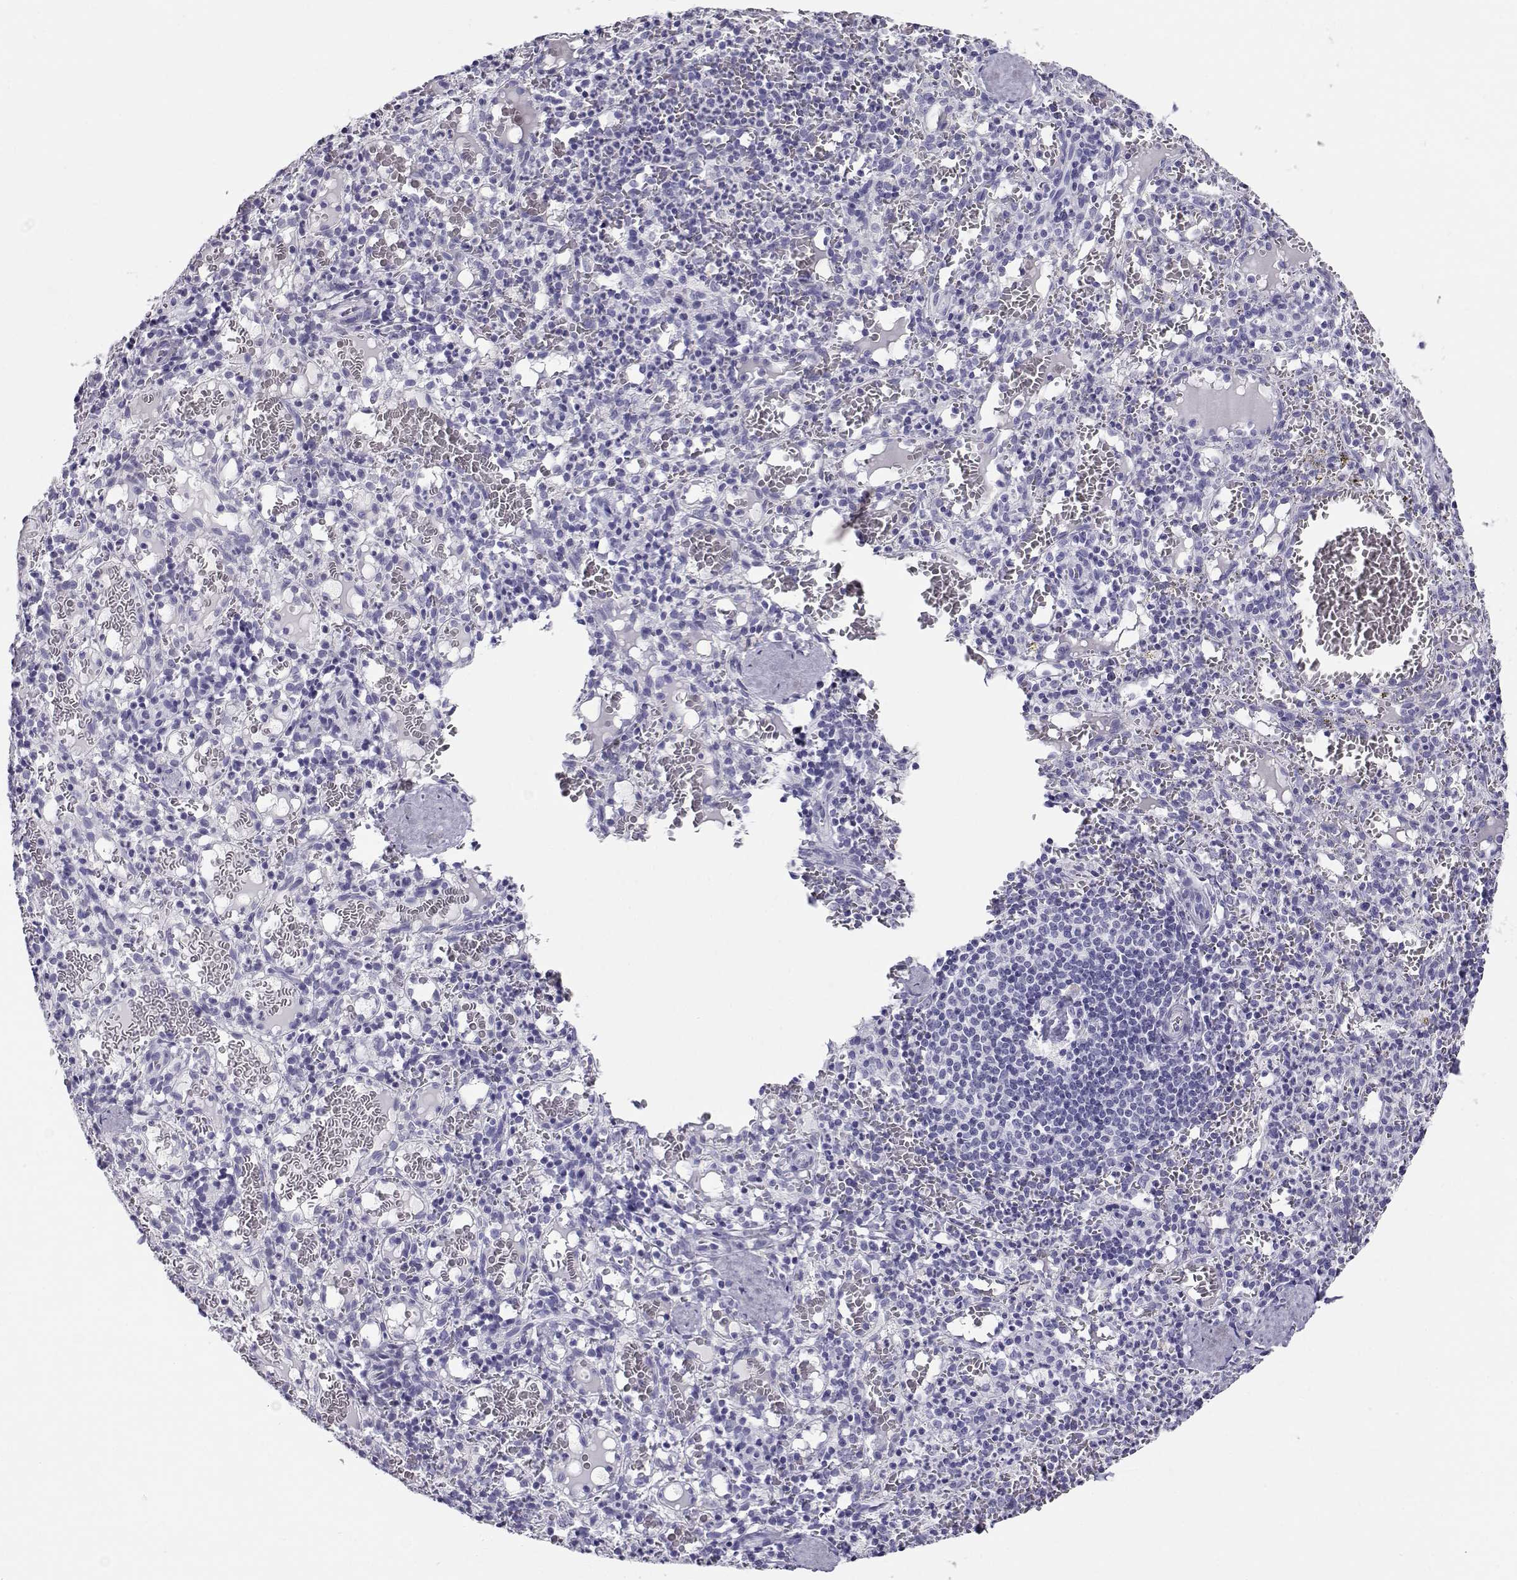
{"staining": {"intensity": "negative", "quantity": "none", "location": "none"}, "tissue": "spleen", "cell_type": "Cells in red pulp", "image_type": "normal", "snomed": [{"axis": "morphology", "description": "Normal tissue, NOS"}, {"axis": "topography", "description": "Spleen"}], "caption": "Spleen stained for a protein using IHC reveals no expression cells in red pulp.", "gene": "CABS1", "patient": {"sex": "male", "age": 11}}